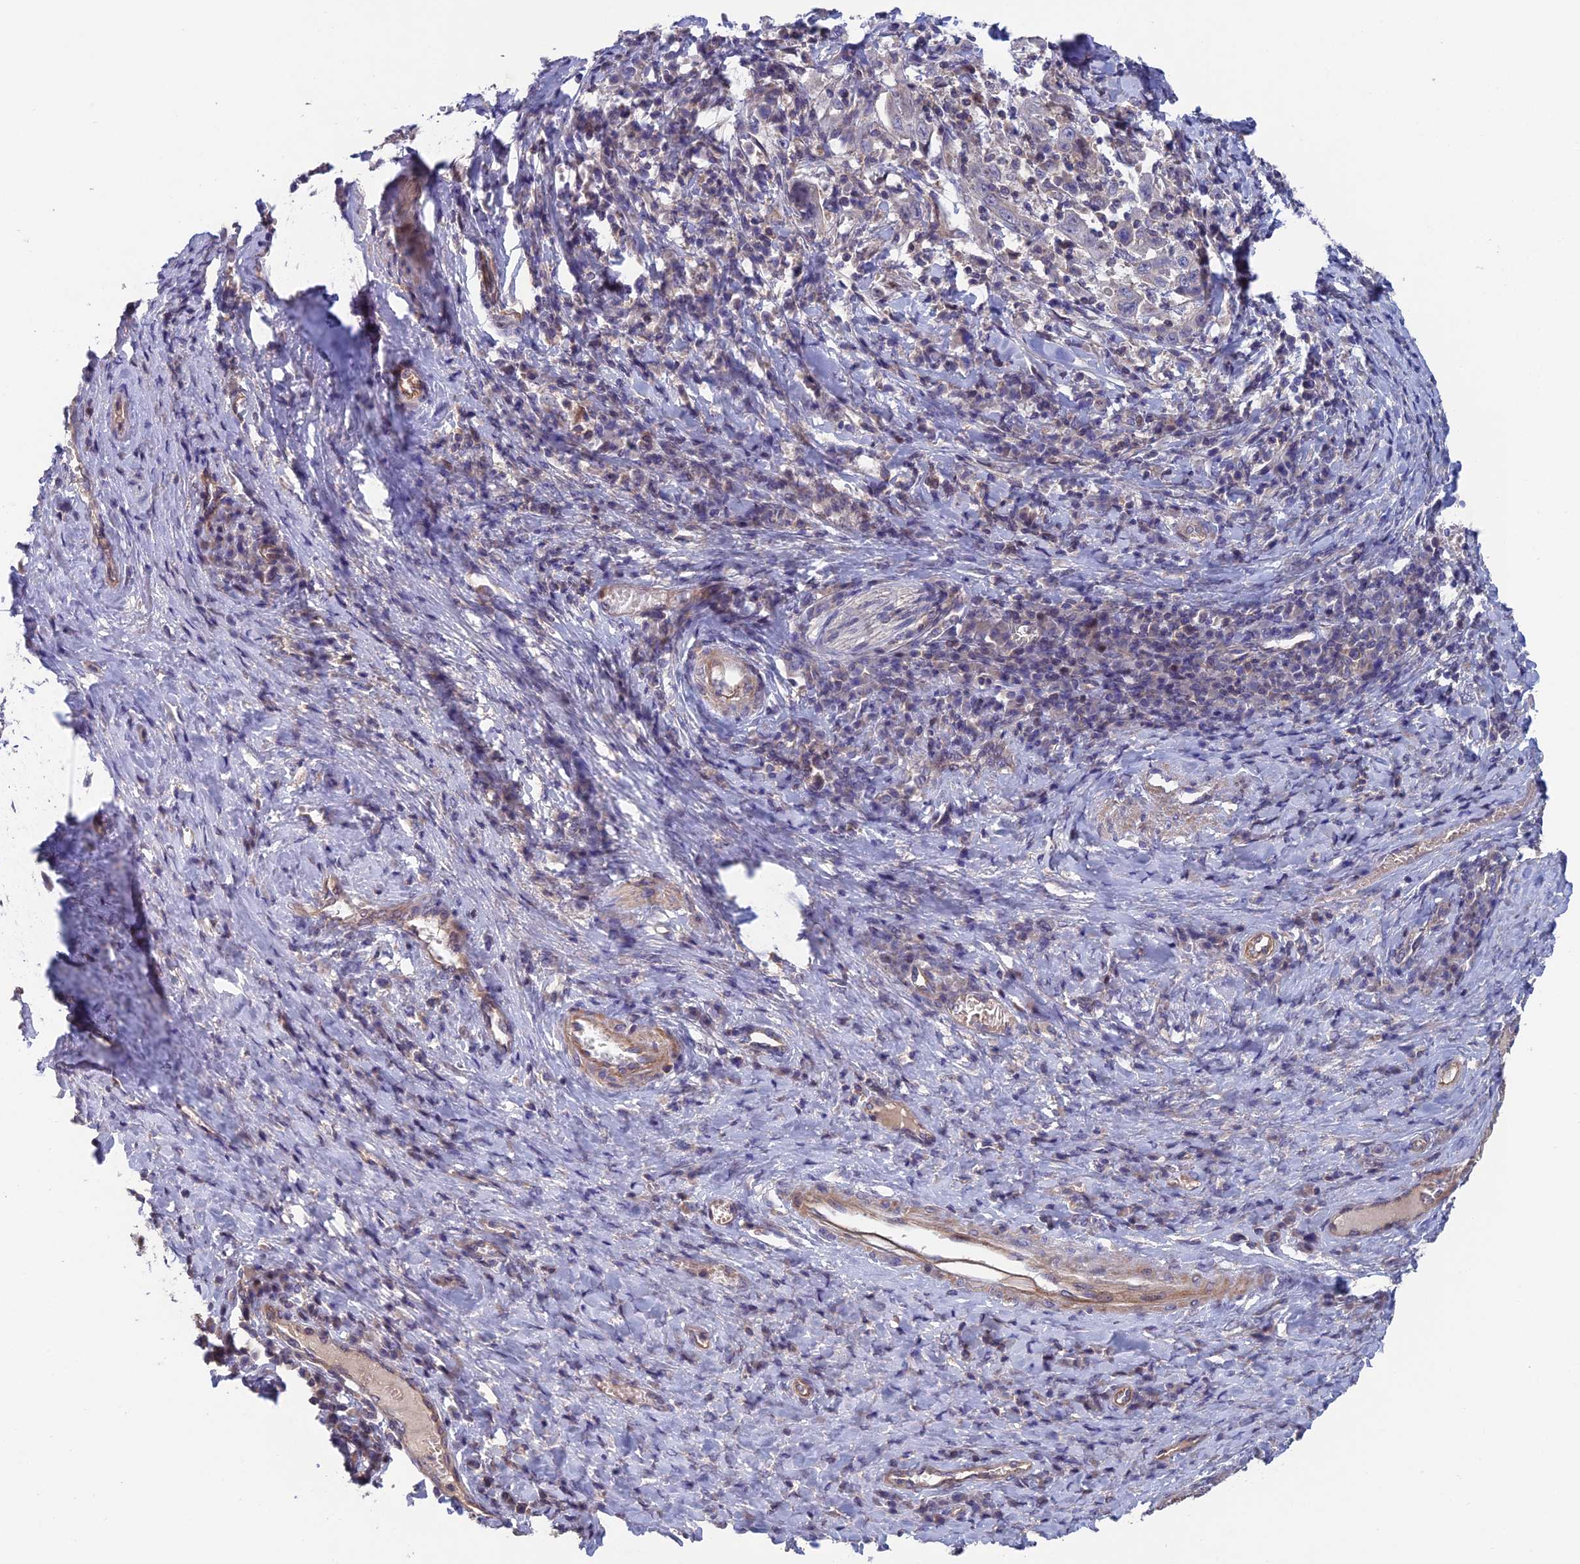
{"staining": {"intensity": "negative", "quantity": "none", "location": "none"}, "tissue": "cervical cancer", "cell_type": "Tumor cells", "image_type": "cancer", "snomed": [{"axis": "morphology", "description": "Squamous cell carcinoma, NOS"}, {"axis": "topography", "description": "Cervix"}], "caption": "Tumor cells are negative for protein expression in human cervical cancer (squamous cell carcinoma).", "gene": "USP37", "patient": {"sex": "female", "age": 46}}